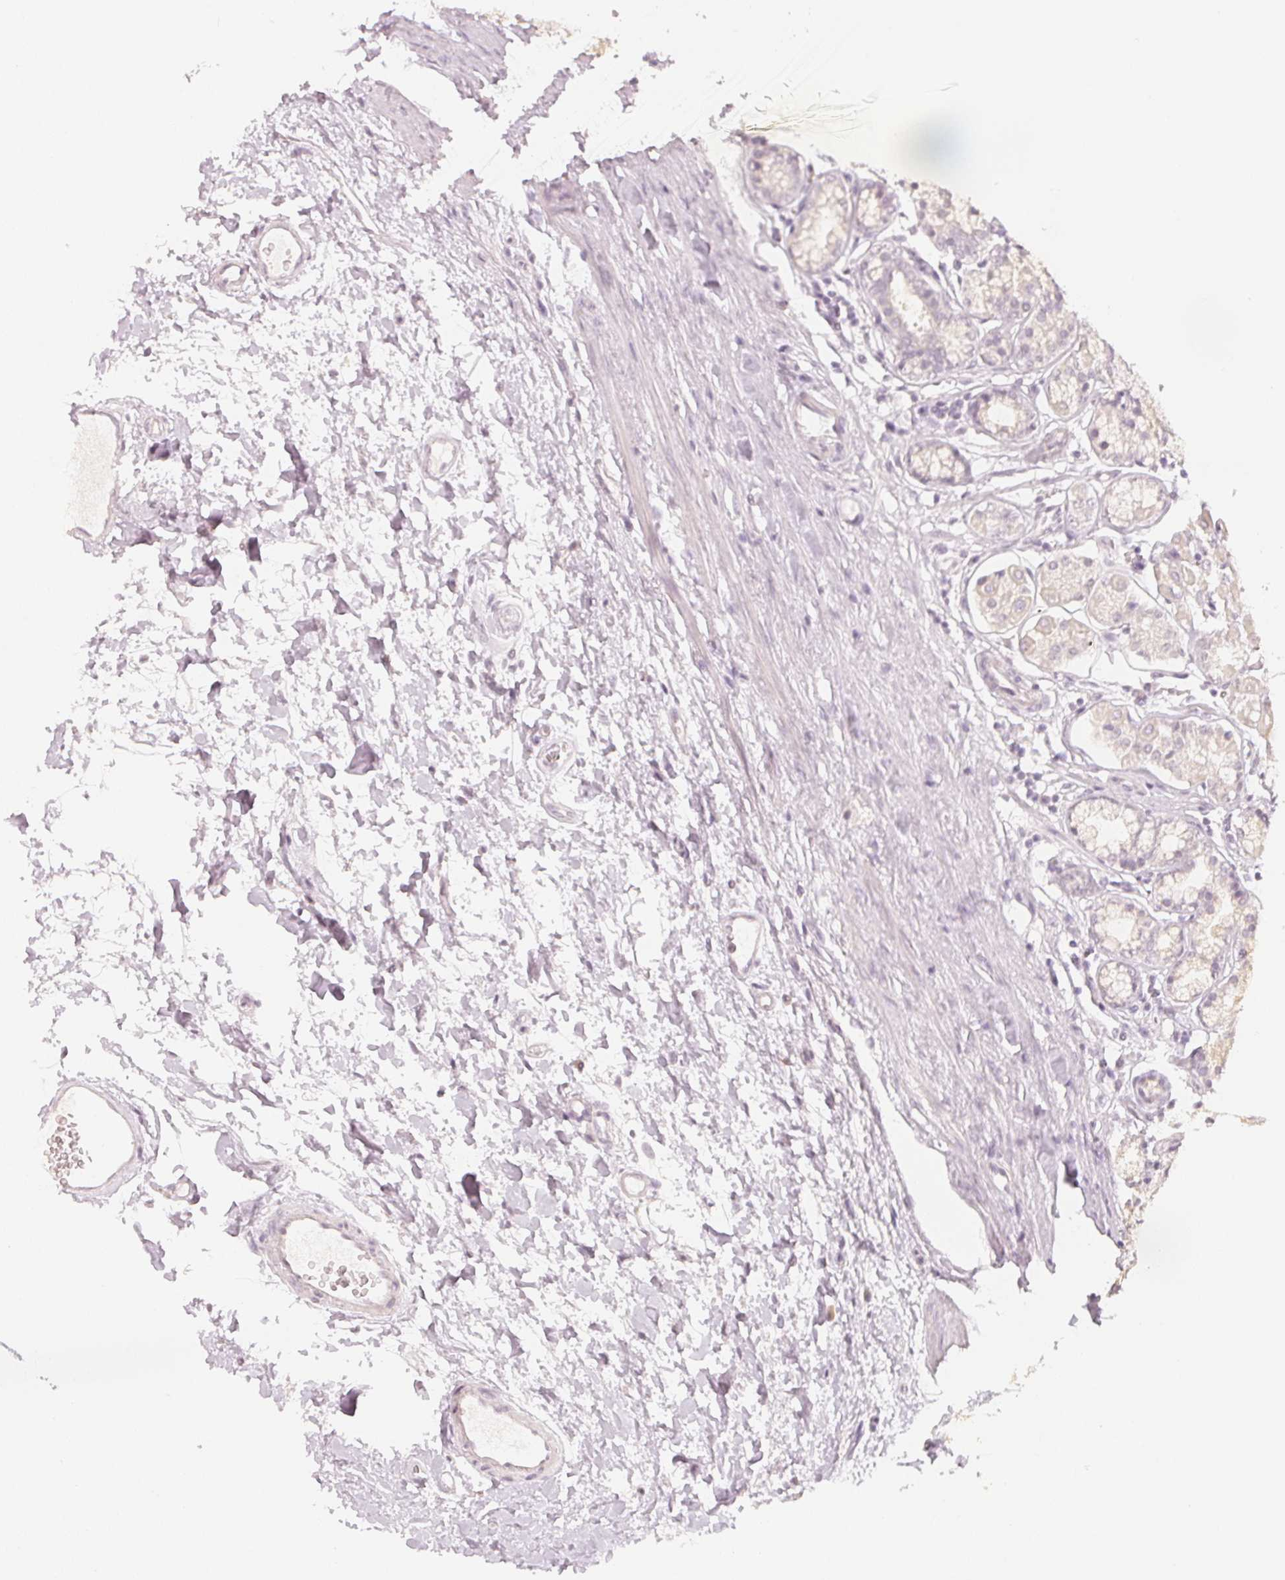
{"staining": {"intensity": "negative", "quantity": "none", "location": "none"}, "tissue": "stomach", "cell_type": "Glandular cells", "image_type": "normal", "snomed": [{"axis": "morphology", "description": "Normal tissue, NOS"}, {"axis": "topography", "description": "Stomach"}, {"axis": "topography", "description": "Stomach, lower"}], "caption": "This image is of unremarkable stomach stained with immunohistochemistry (IHC) to label a protein in brown with the nuclei are counter-stained blue. There is no expression in glandular cells. (Stains: DAB (3,3'-diaminobenzidine) IHC with hematoxylin counter stain, Microscopy: brightfield microscopy at high magnification).", "gene": "CALB1", "patient": {"sex": "male", "age": 76}}